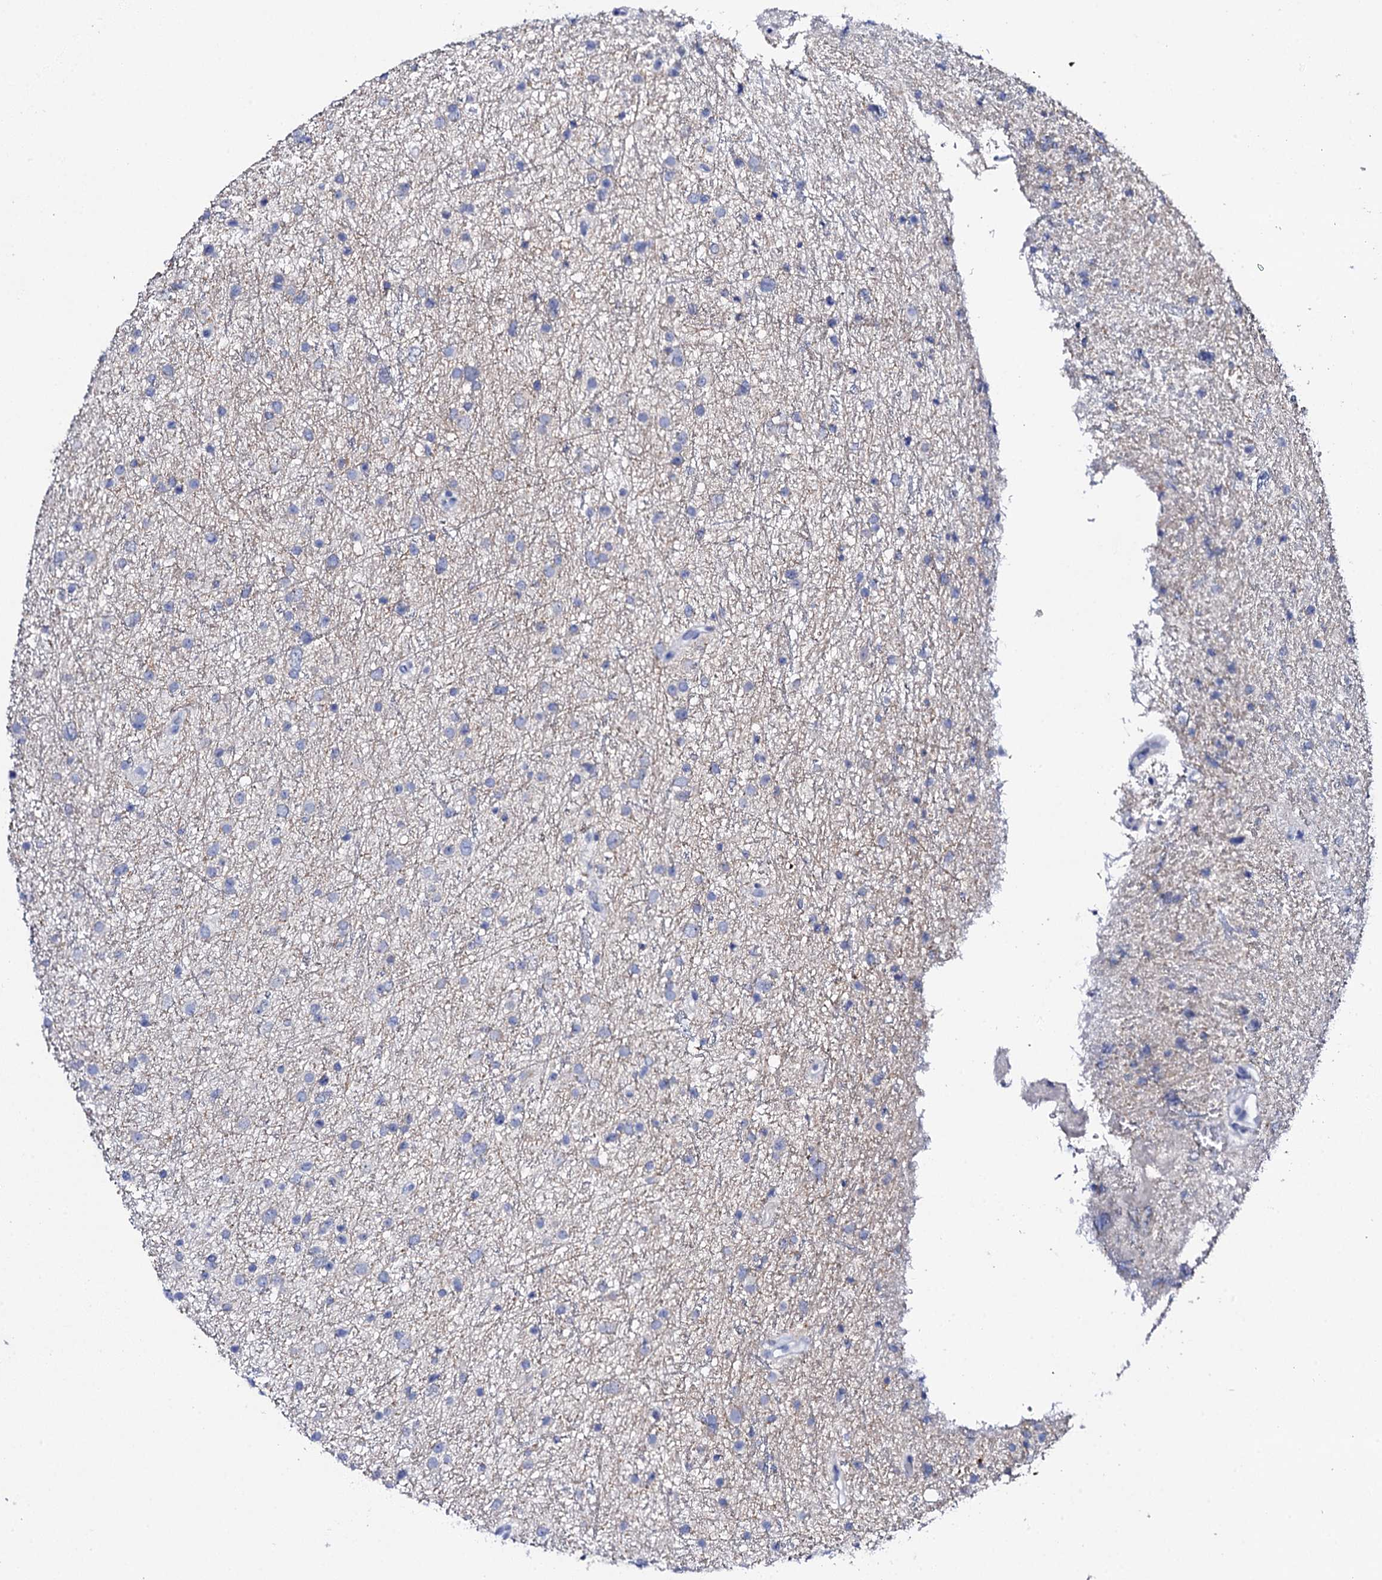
{"staining": {"intensity": "negative", "quantity": "none", "location": "none"}, "tissue": "glioma", "cell_type": "Tumor cells", "image_type": "cancer", "snomed": [{"axis": "morphology", "description": "Glioma, malignant, Low grade"}, {"axis": "topography", "description": "Cerebral cortex"}], "caption": "A photomicrograph of malignant glioma (low-grade) stained for a protein exhibits no brown staining in tumor cells.", "gene": "FBXL16", "patient": {"sex": "female", "age": 39}}